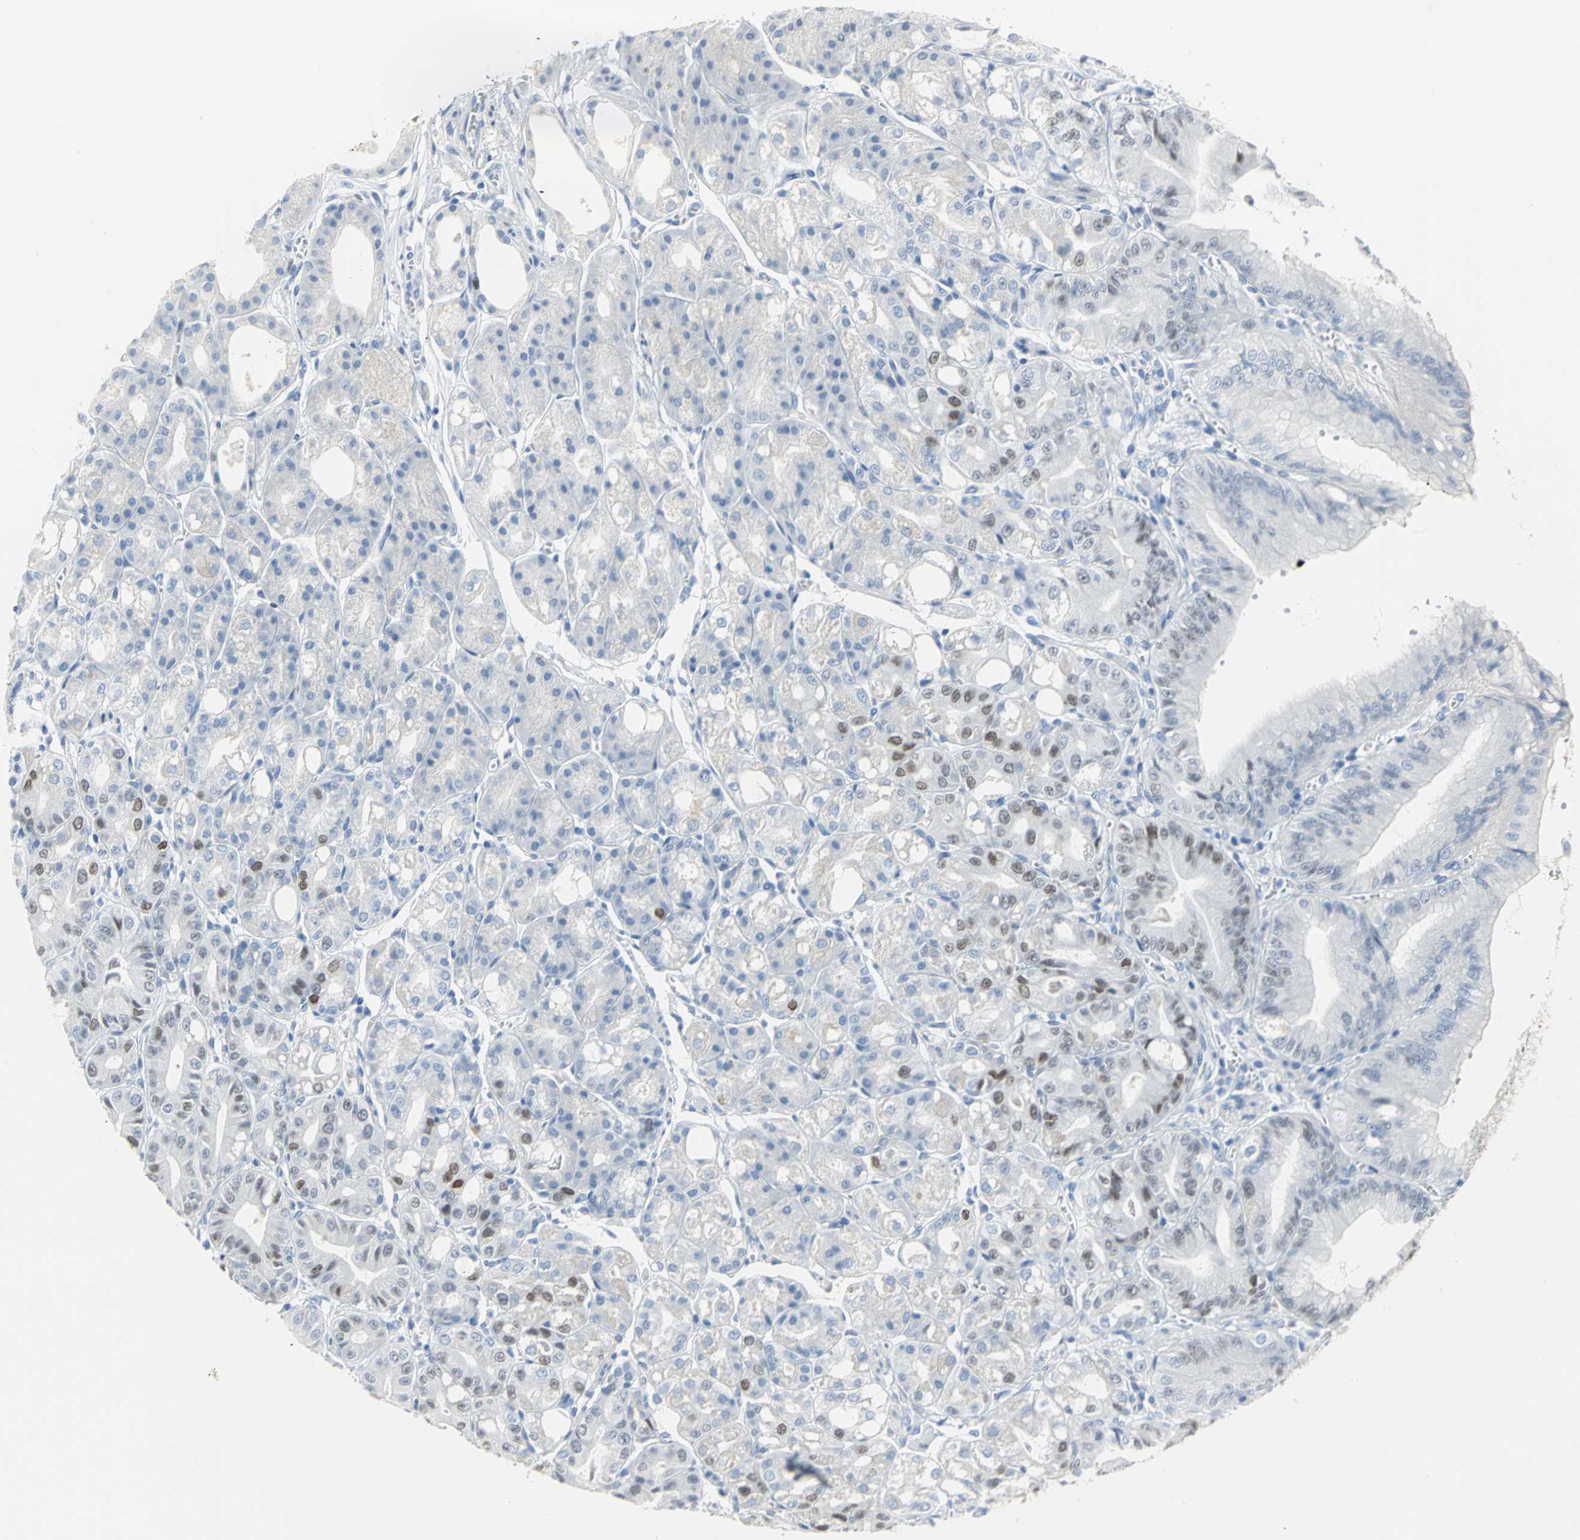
{"staining": {"intensity": "strong", "quantity": "<25%", "location": "nuclear"}, "tissue": "stomach", "cell_type": "Glandular cells", "image_type": "normal", "snomed": [{"axis": "morphology", "description": "Normal tissue, NOS"}, {"axis": "topography", "description": "Stomach, lower"}], "caption": "IHC of benign human stomach shows medium levels of strong nuclear expression in about <25% of glandular cells. The staining was performed using DAB (3,3'-diaminobenzidine) to visualize the protein expression in brown, while the nuclei were stained in blue with hematoxylin (Magnification: 20x).", "gene": "MCM3", "patient": {"sex": "male", "age": 71}}